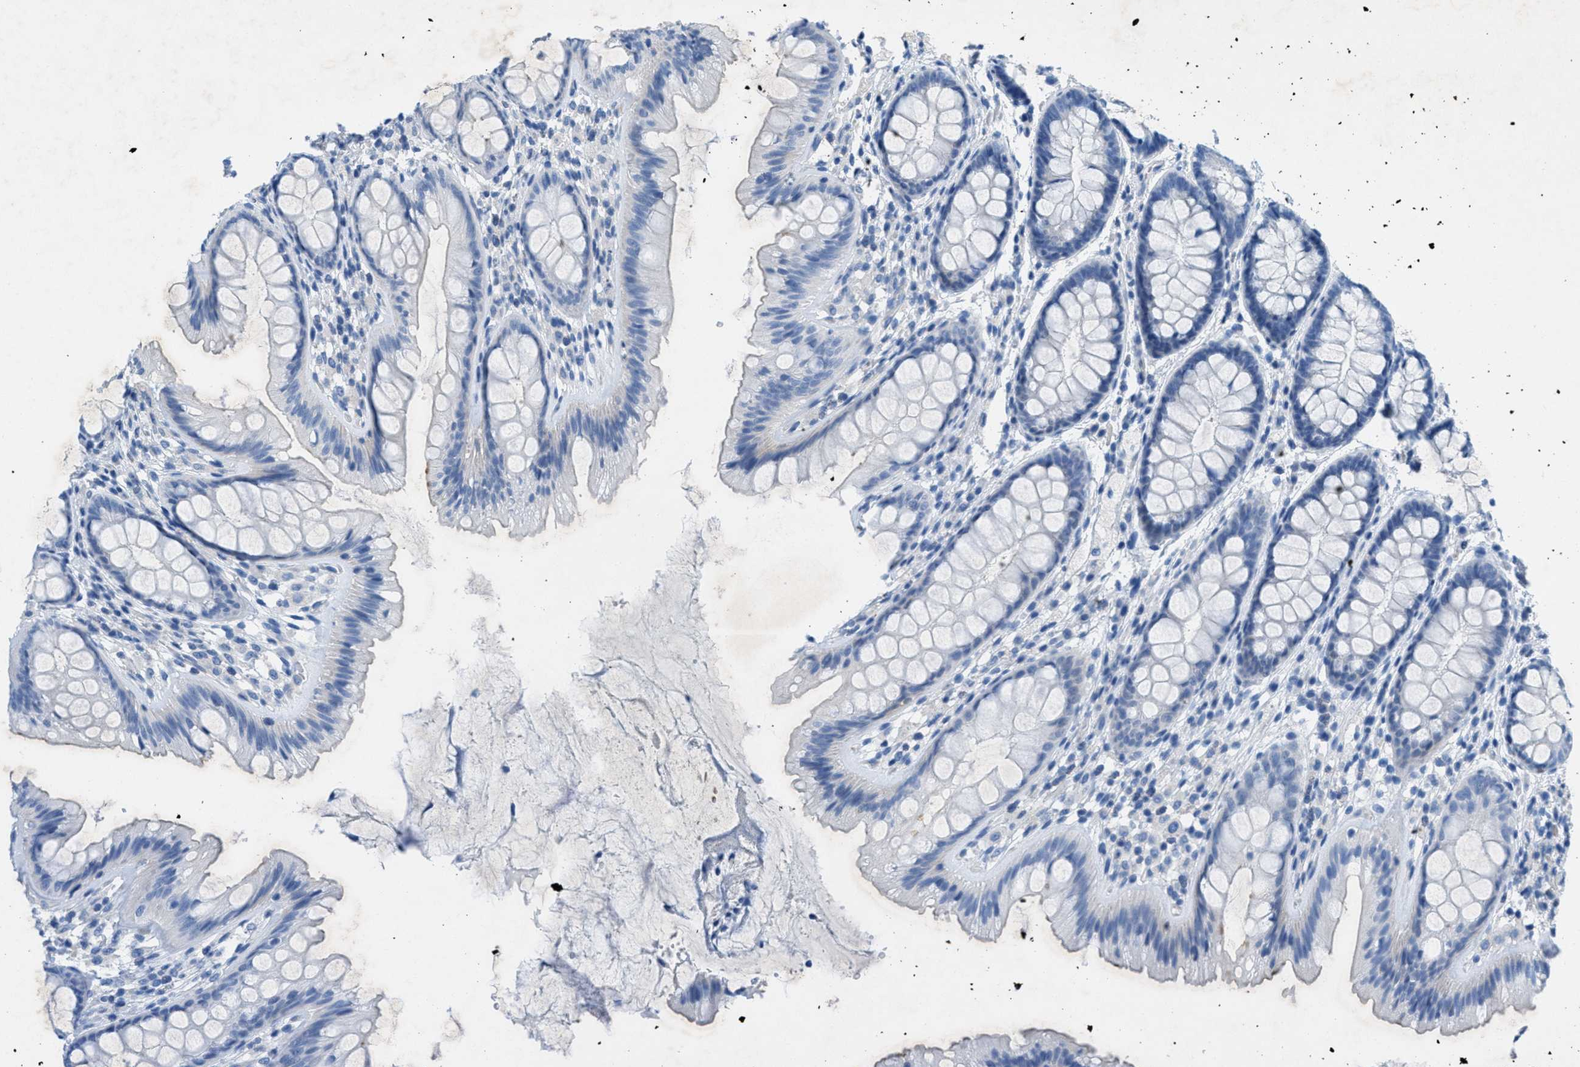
{"staining": {"intensity": "negative", "quantity": "none", "location": "none"}, "tissue": "colon", "cell_type": "Endothelial cells", "image_type": "normal", "snomed": [{"axis": "morphology", "description": "Normal tissue, NOS"}, {"axis": "topography", "description": "Colon"}], "caption": "High power microscopy image of an IHC micrograph of benign colon, revealing no significant positivity in endothelial cells.", "gene": "GALNT17", "patient": {"sex": "female", "age": 56}}